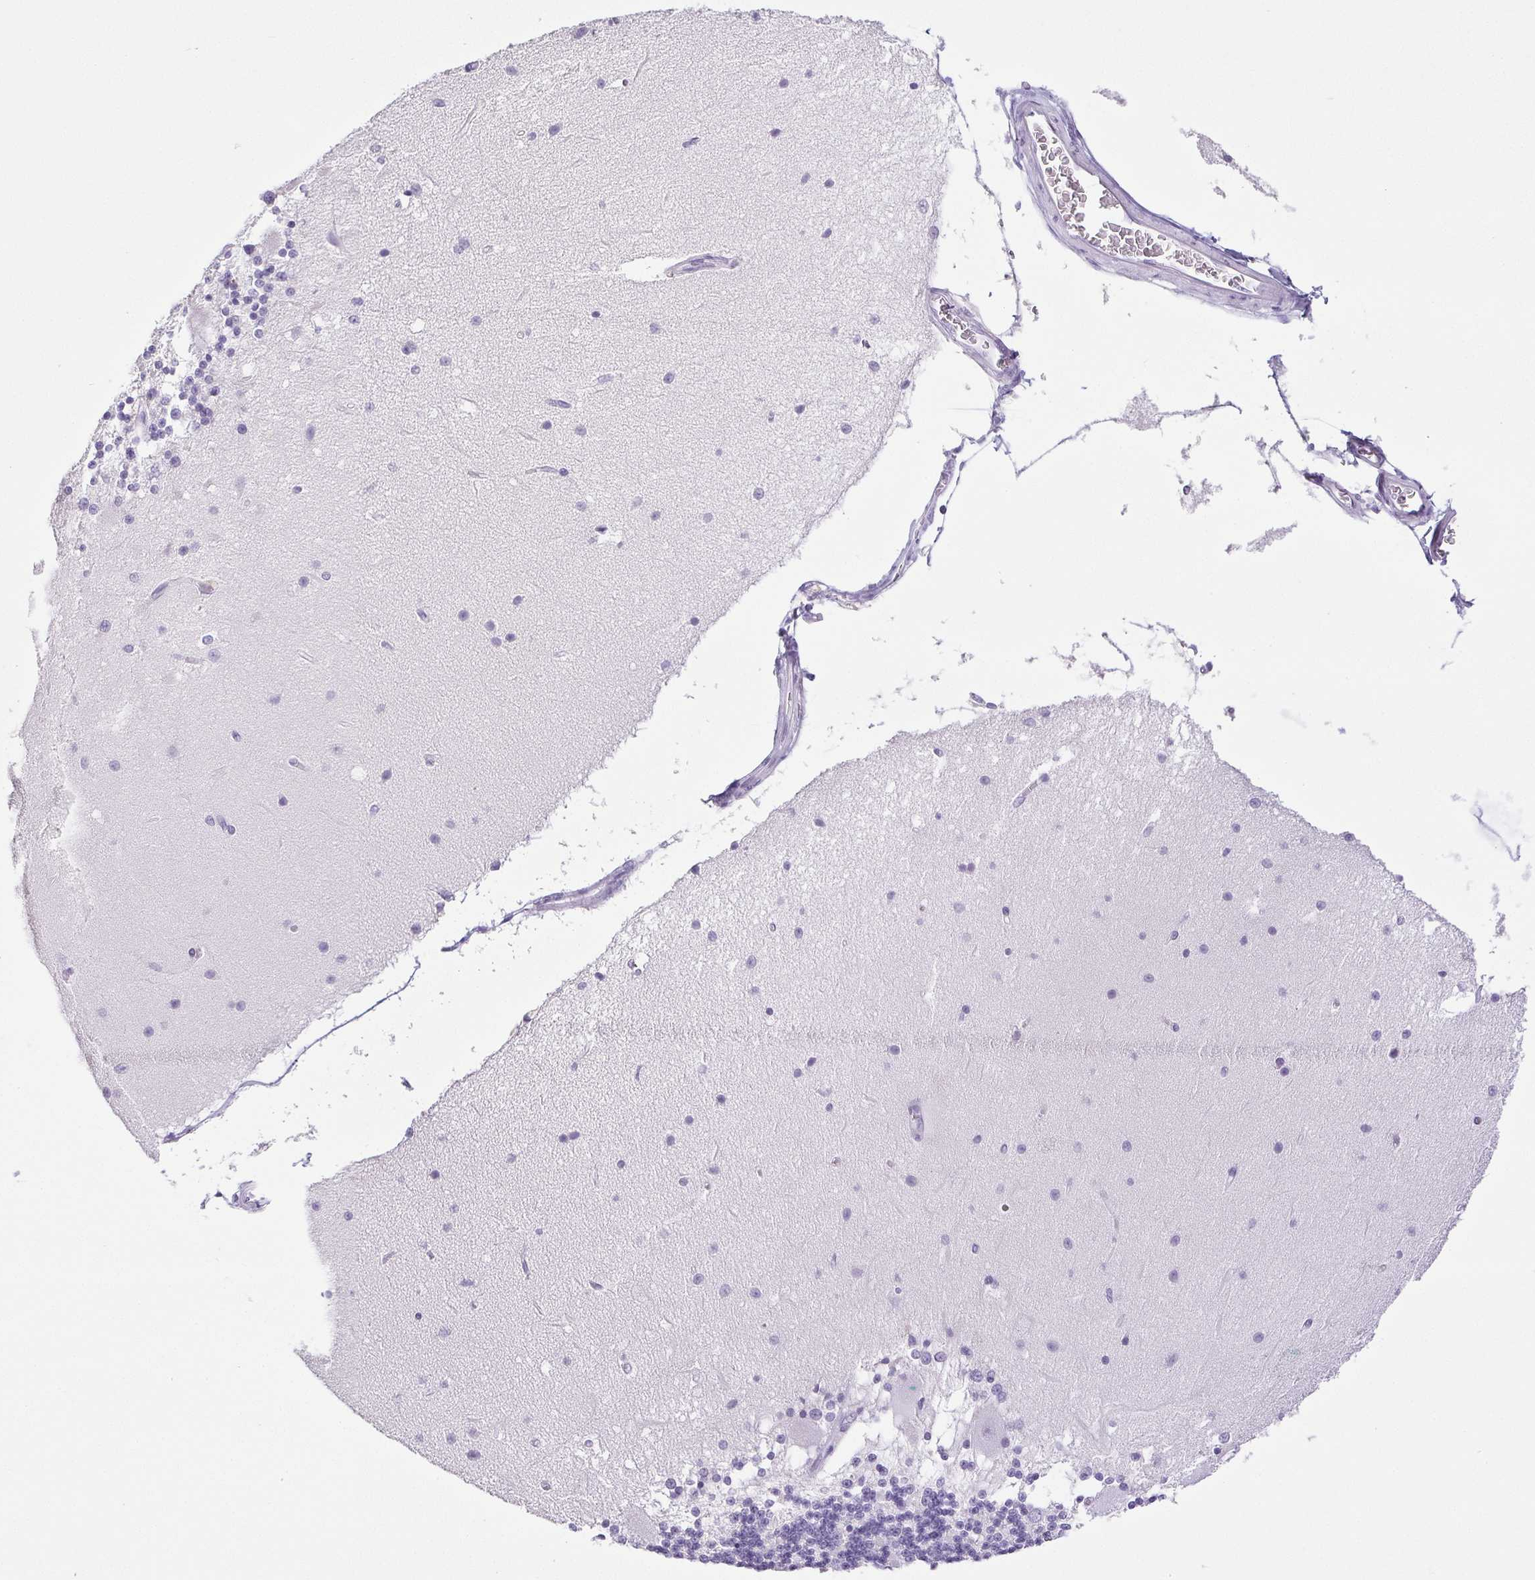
{"staining": {"intensity": "negative", "quantity": "none", "location": "none"}, "tissue": "cerebellum", "cell_type": "Cells in granular layer", "image_type": "normal", "snomed": [{"axis": "morphology", "description": "Normal tissue, NOS"}, {"axis": "topography", "description": "Cerebellum"}], "caption": "Immunohistochemistry photomicrograph of unremarkable human cerebellum stained for a protein (brown), which displays no positivity in cells in granular layer.", "gene": "HLA", "patient": {"sex": "female", "age": 54}}